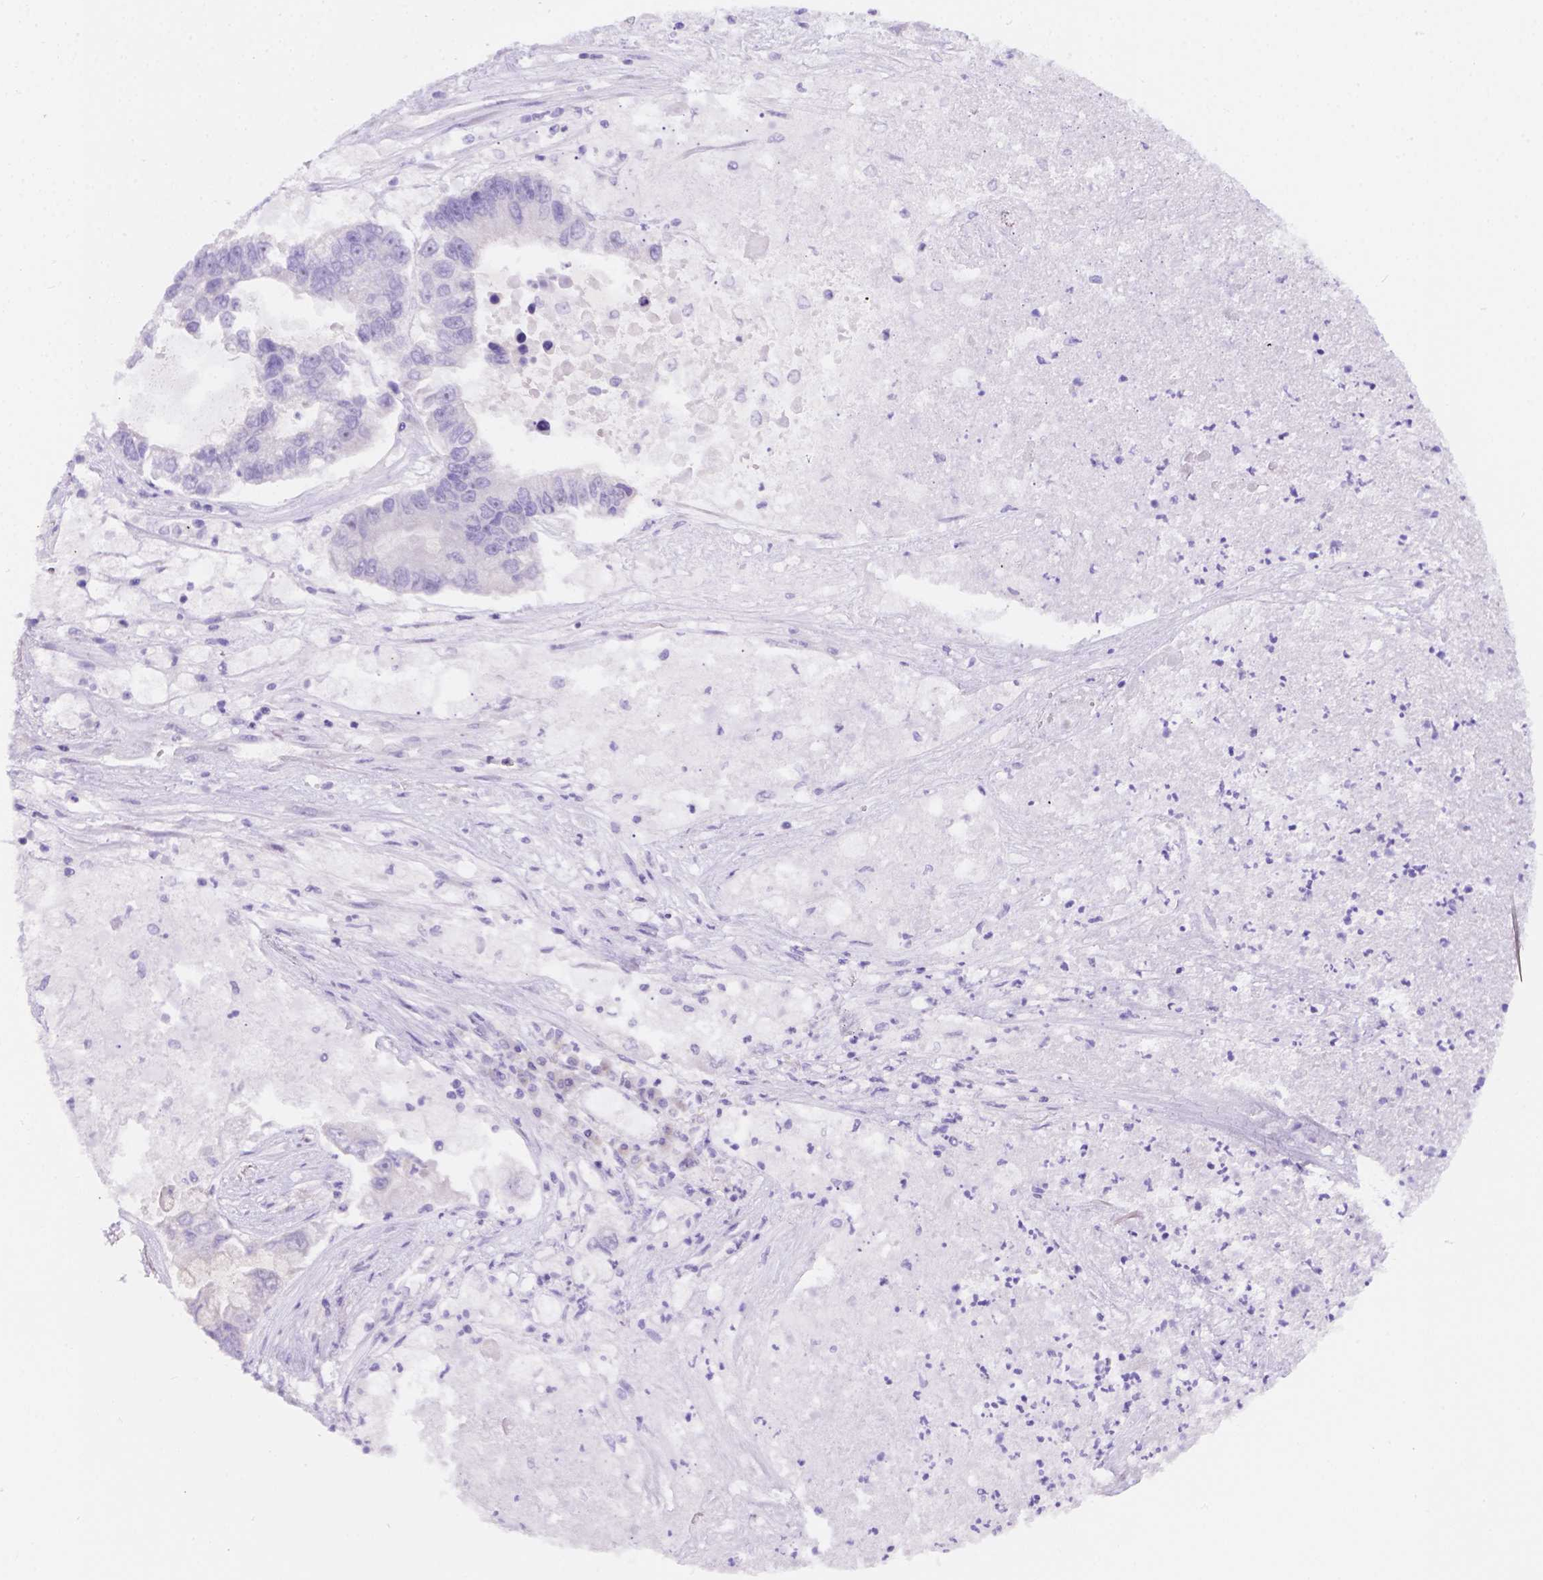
{"staining": {"intensity": "negative", "quantity": "none", "location": "none"}, "tissue": "lung cancer", "cell_type": "Tumor cells", "image_type": "cancer", "snomed": [{"axis": "morphology", "description": "Adenocarcinoma, NOS"}, {"axis": "topography", "description": "Bronchus"}, {"axis": "topography", "description": "Lung"}], "caption": "This is a micrograph of immunohistochemistry (IHC) staining of lung cancer (adenocarcinoma), which shows no positivity in tumor cells.", "gene": "CD96", "patient": {"sex": "female", "age": 51}}